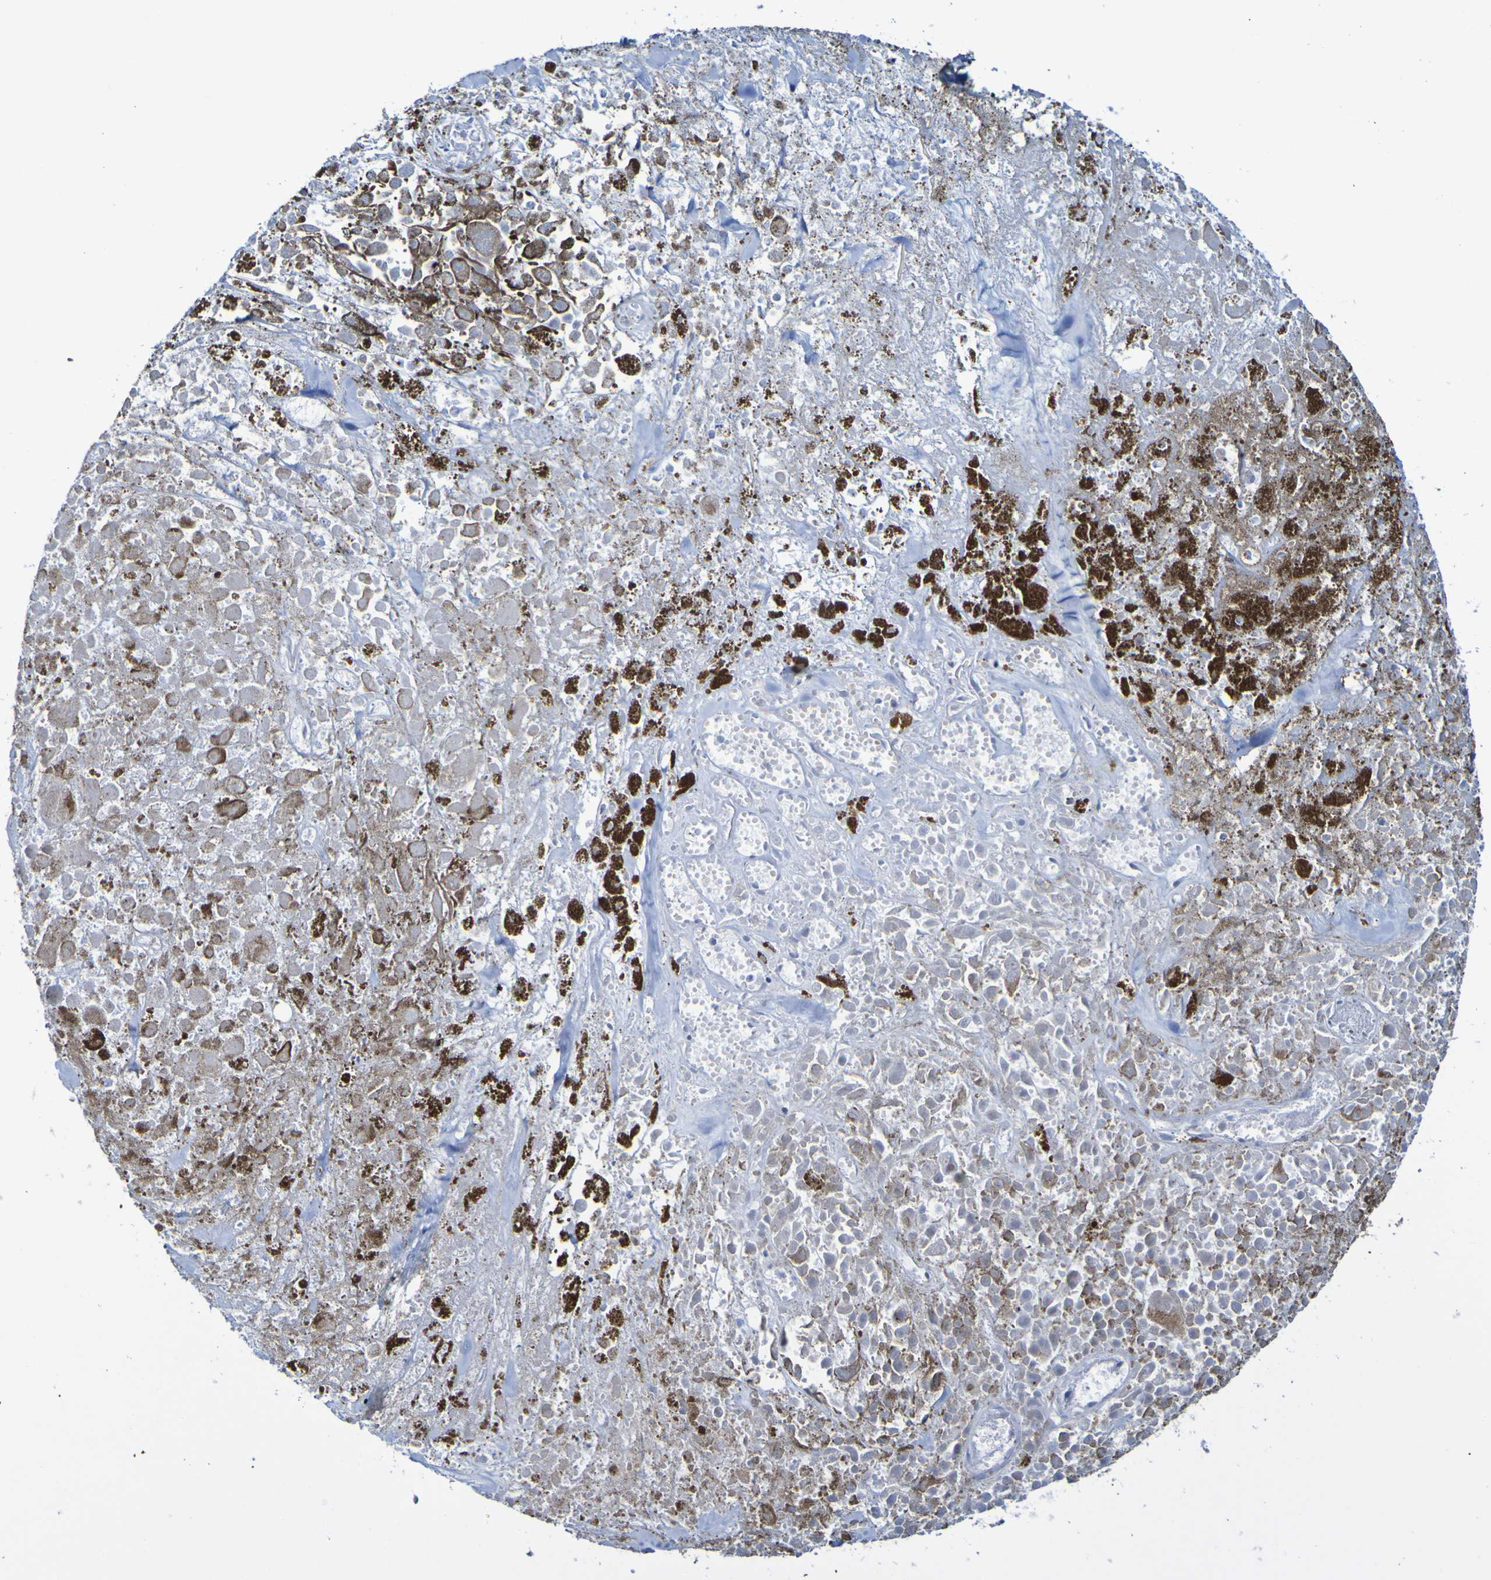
{"staining": {"intensity": "negative", "quantity": "none", "location": "none"}, "tissue": "melanoma", "cell_type": "Tumor cells", "image_type": "cancer", "snomed": [{"axis": "morphology", "description": "Malignant melanoma, Metastatic site"}, {"axis": "topography", "description": "Lymph node"}], "caption": "High power microscopy micrograph of an immunohistochemistry micrograph of malignant melanoma (metastatic site), revealing no significant positivity in tumor cells.", "gene": "CDC5L", "patient": {"sex": "male", "age": 59}}